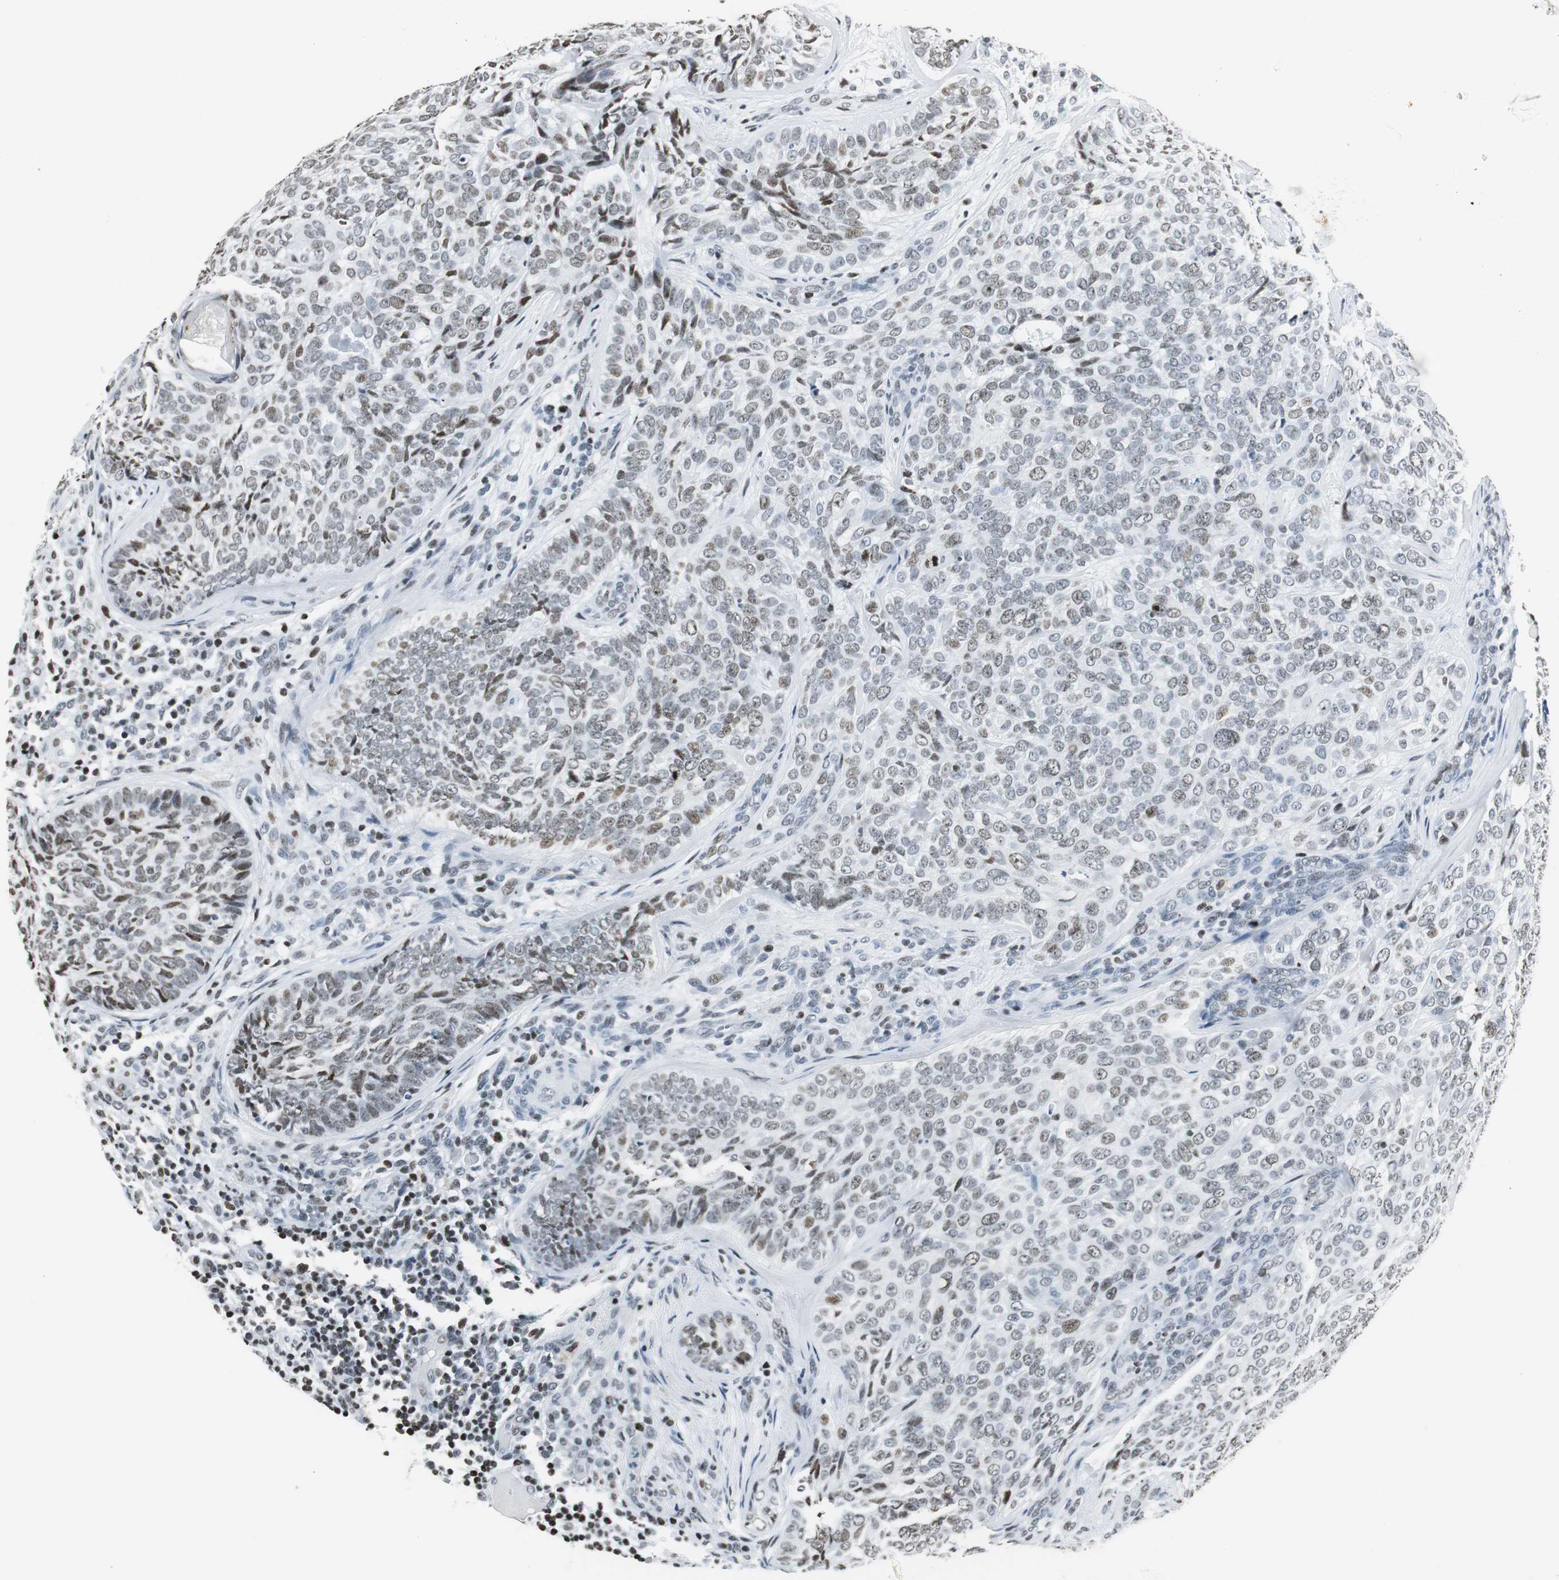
{"staining": {"intensity": "weak", "quantity": "25%-75%", "location": "nuclear"}, "tissue": "skin cancer", "cell_type": "Tumor cells", "image_type": "cancer", "snomed": [{"axis": "morphology", "description": "Basal cell carcinoma"}, {"axis": "topography", "description": "Skin"}], "caption": "Tumor cells demonstrate low levels of weak nuclear positivity in about 25%-75% of cells in human skin cancer (basal cell carcinoma). (brown staining indicates protein expression, while blue staining denotes nuclei).", "gene": "RBBP4", "patient": {"sex": "male", "age": 72}}